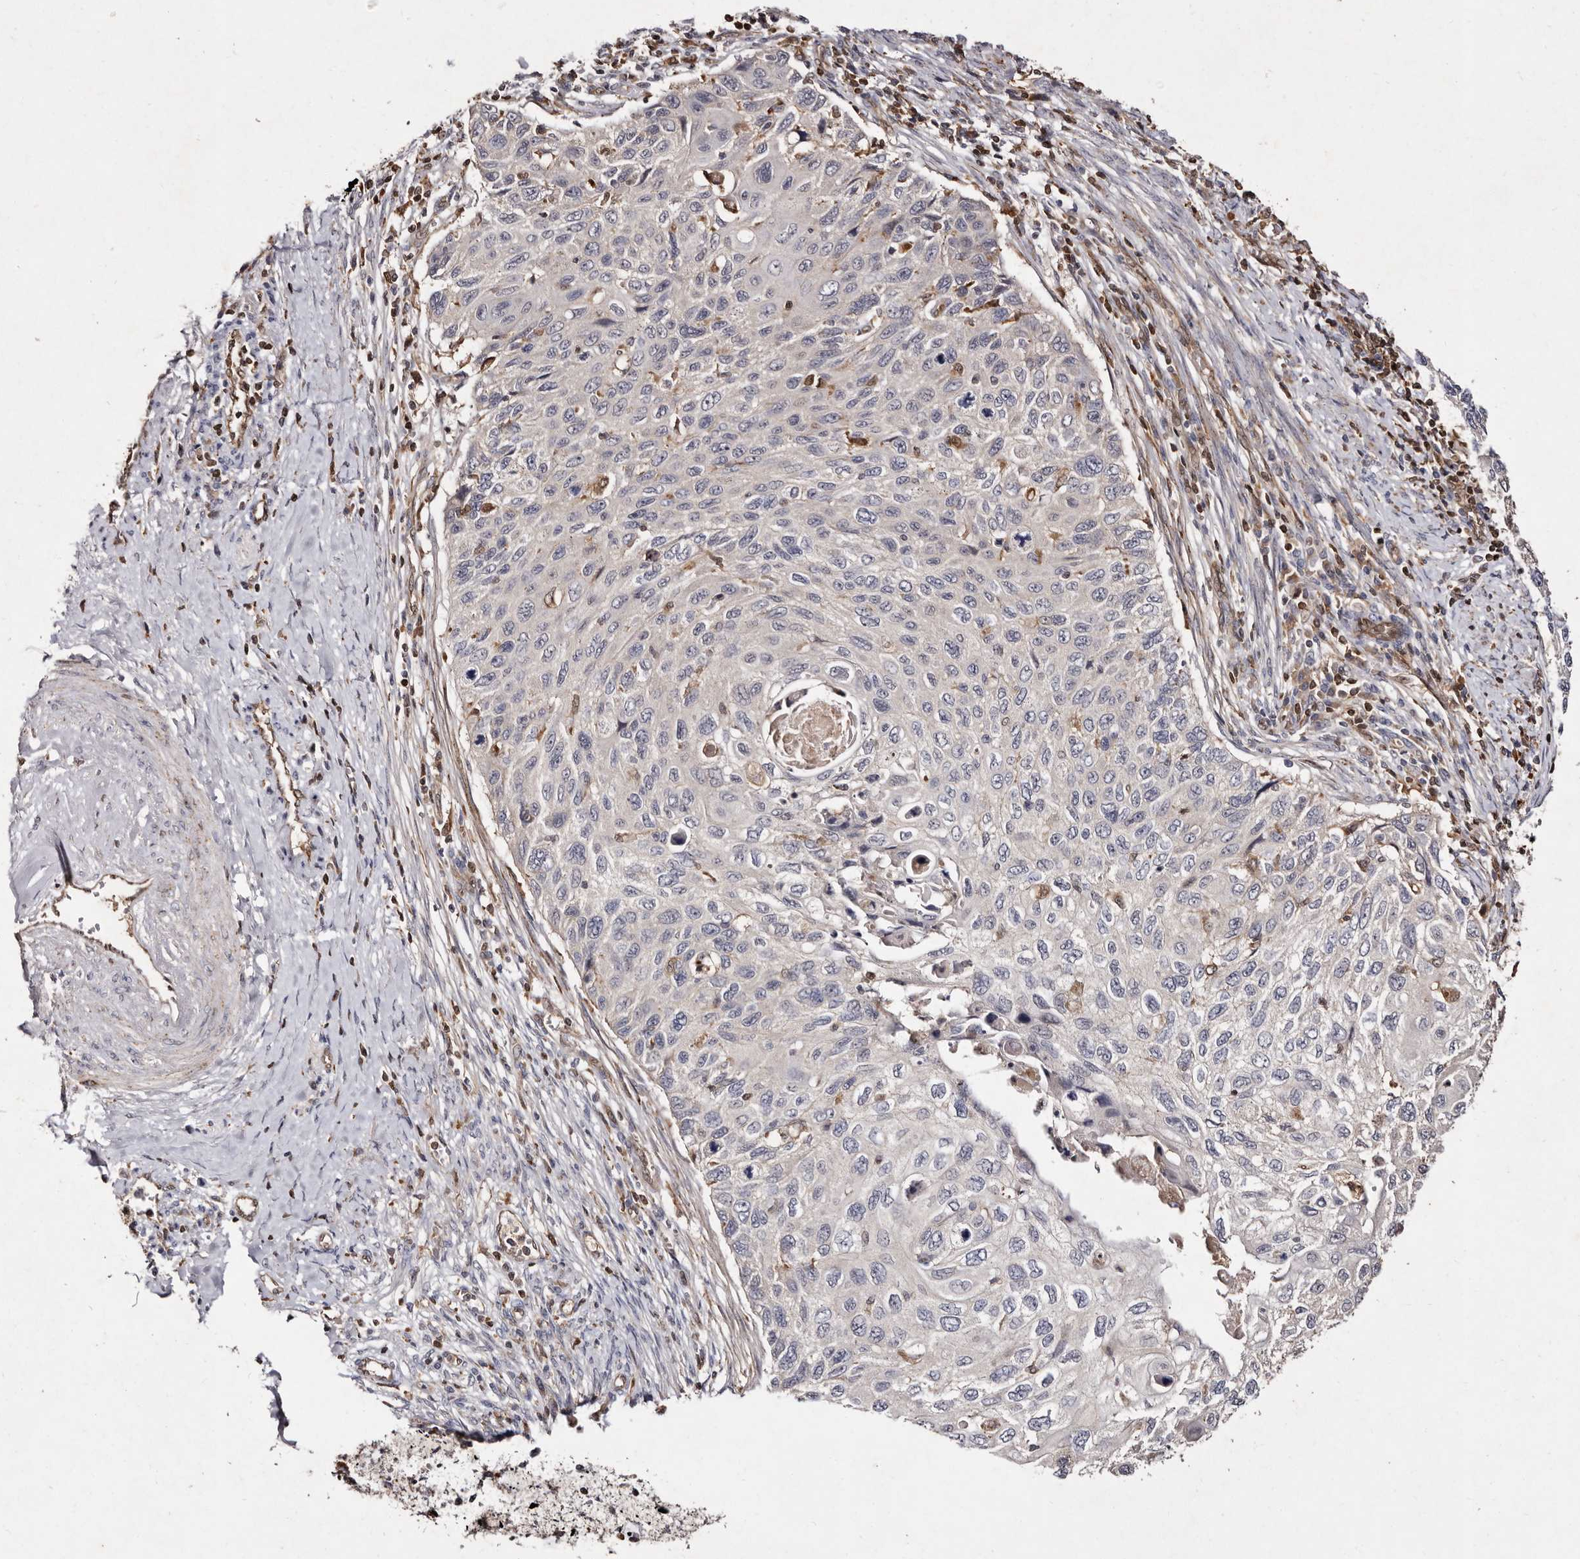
{"staining": {"intensity": "negative", "quantity": "none", "location": "none"}, "tissue": "cervical cancer", "cell_type": "Tumor cells", "image_type": "cancer", "snomed": [{"axis": "morphology", "description": "Squamous cell carcinoma, NOS"}, {"axis": "topography", "description": "Cervix"}], "caption": "There is no significant positivity in tumor cells of cervical cancer.", "gene": "GIMAP4", "patient": {"sex": "female", "age": 70}}